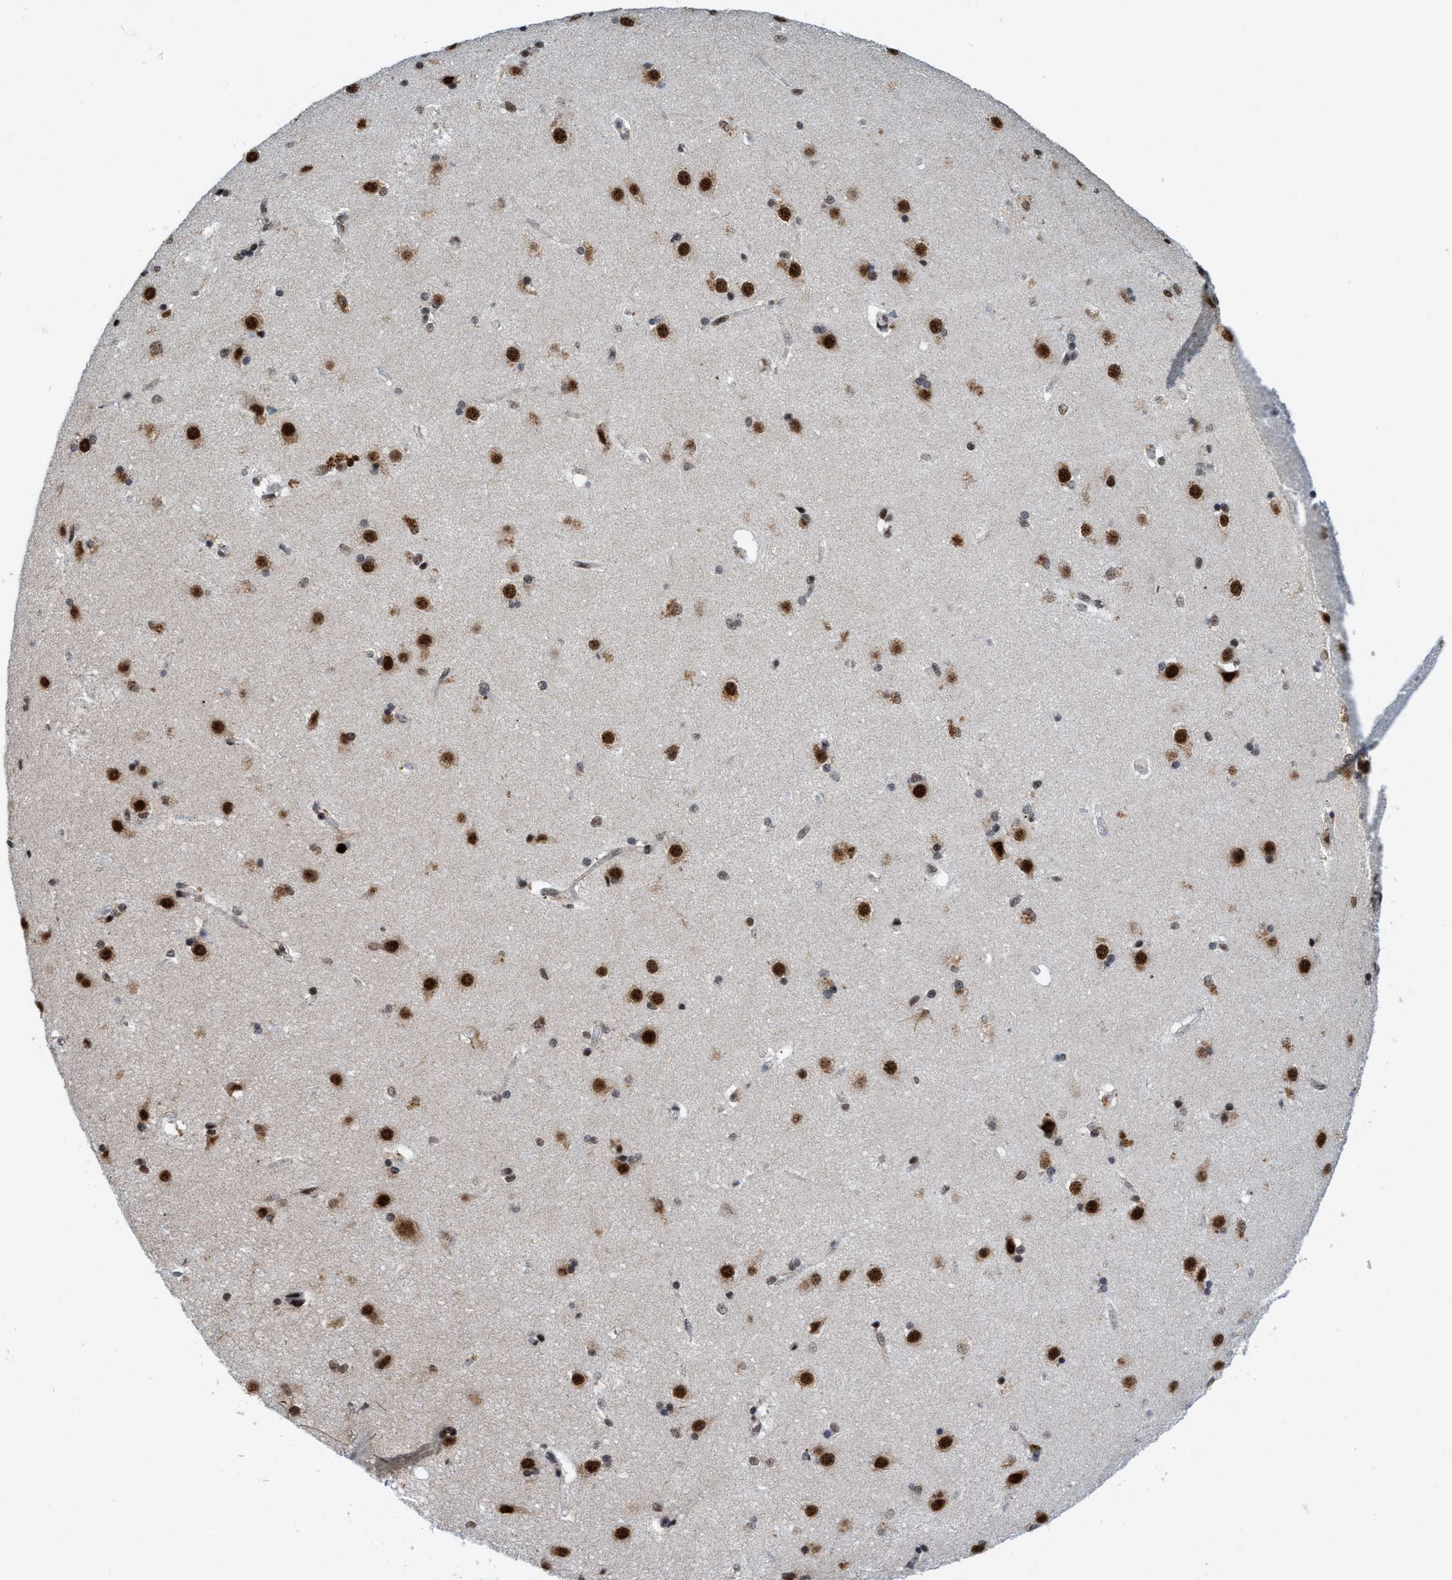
{"staining": {"intensity": "moderate", "quantity": "25%-75%", "location": "nuclear"}, "tissue": "caudate", "cell_type": "Glial cells", "image_type": "normal", "snomed": [{"axis": "morphology", "description": "Normal tissue, NOS"}, {"axis": "topography", "description": "Lateral ventricle wall"}], "caption": "Caudate stained for a protein shows moderate nuclear positivity in glial cells.", "gene": "GLT6D1", "patient": {"sex": "female", "age": 19}}